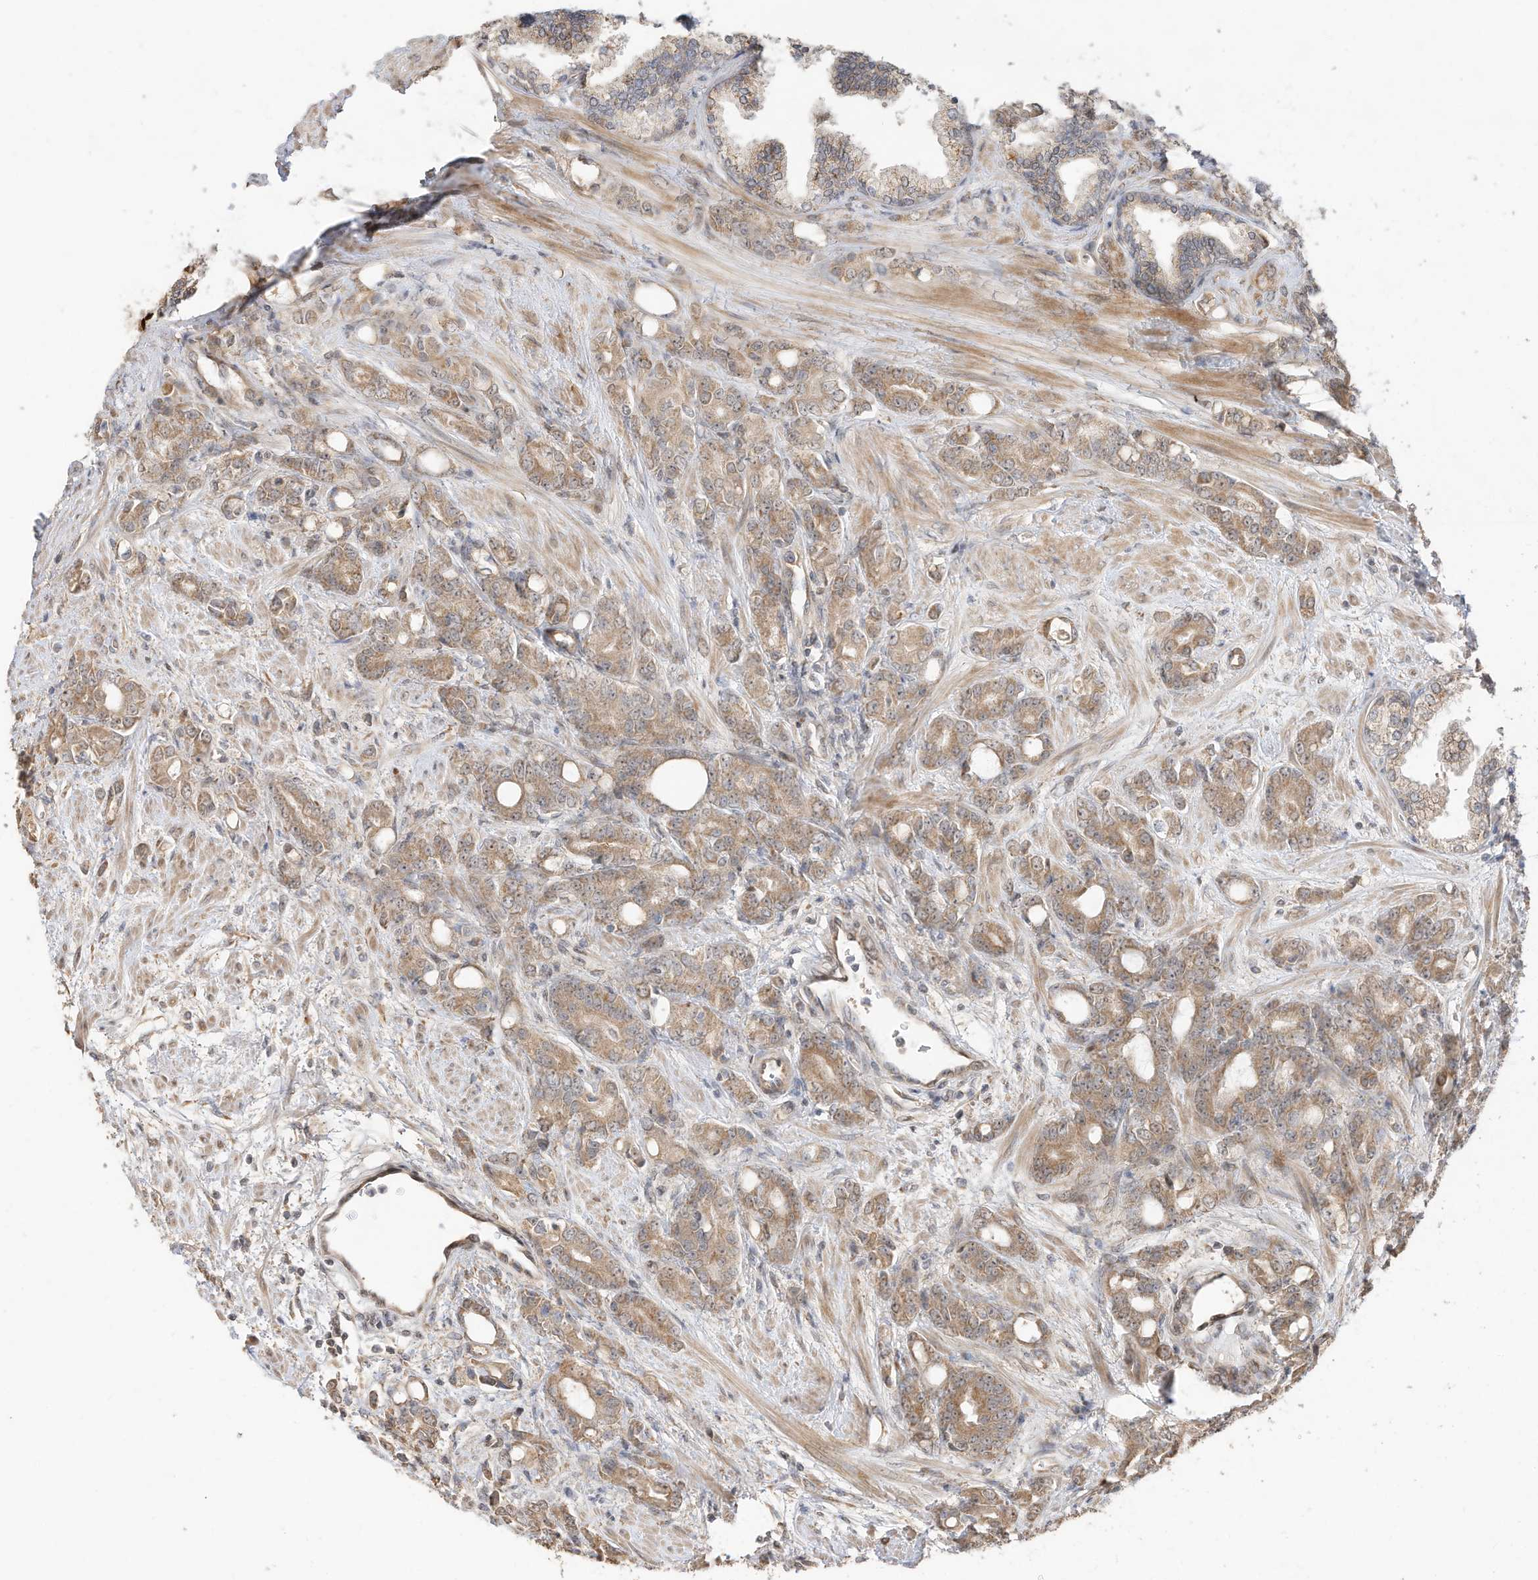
{"staining": {"intensity": "weak", "quantity": ">75%", "location": "cytoplasmic/membranous"}, "tissue": "prostate cancer", "cell_type": "Tumor cells", "image_type": "cancer", "snomed": [{"axis": "morphology", "description": "Adenocarcinoma, High grade"}, {"axis": "topography", "description": "Prostate"}], "caption": "Immunohistochemical staining of human prostate cancer (adenocarcinoma (high-grade)) reveals low levels of weak cytoplasmic/membranous protein expression in about >75% of tumor cells.", "gene": "CAGE1", "patient": {"sex": "male", "age": 62}}